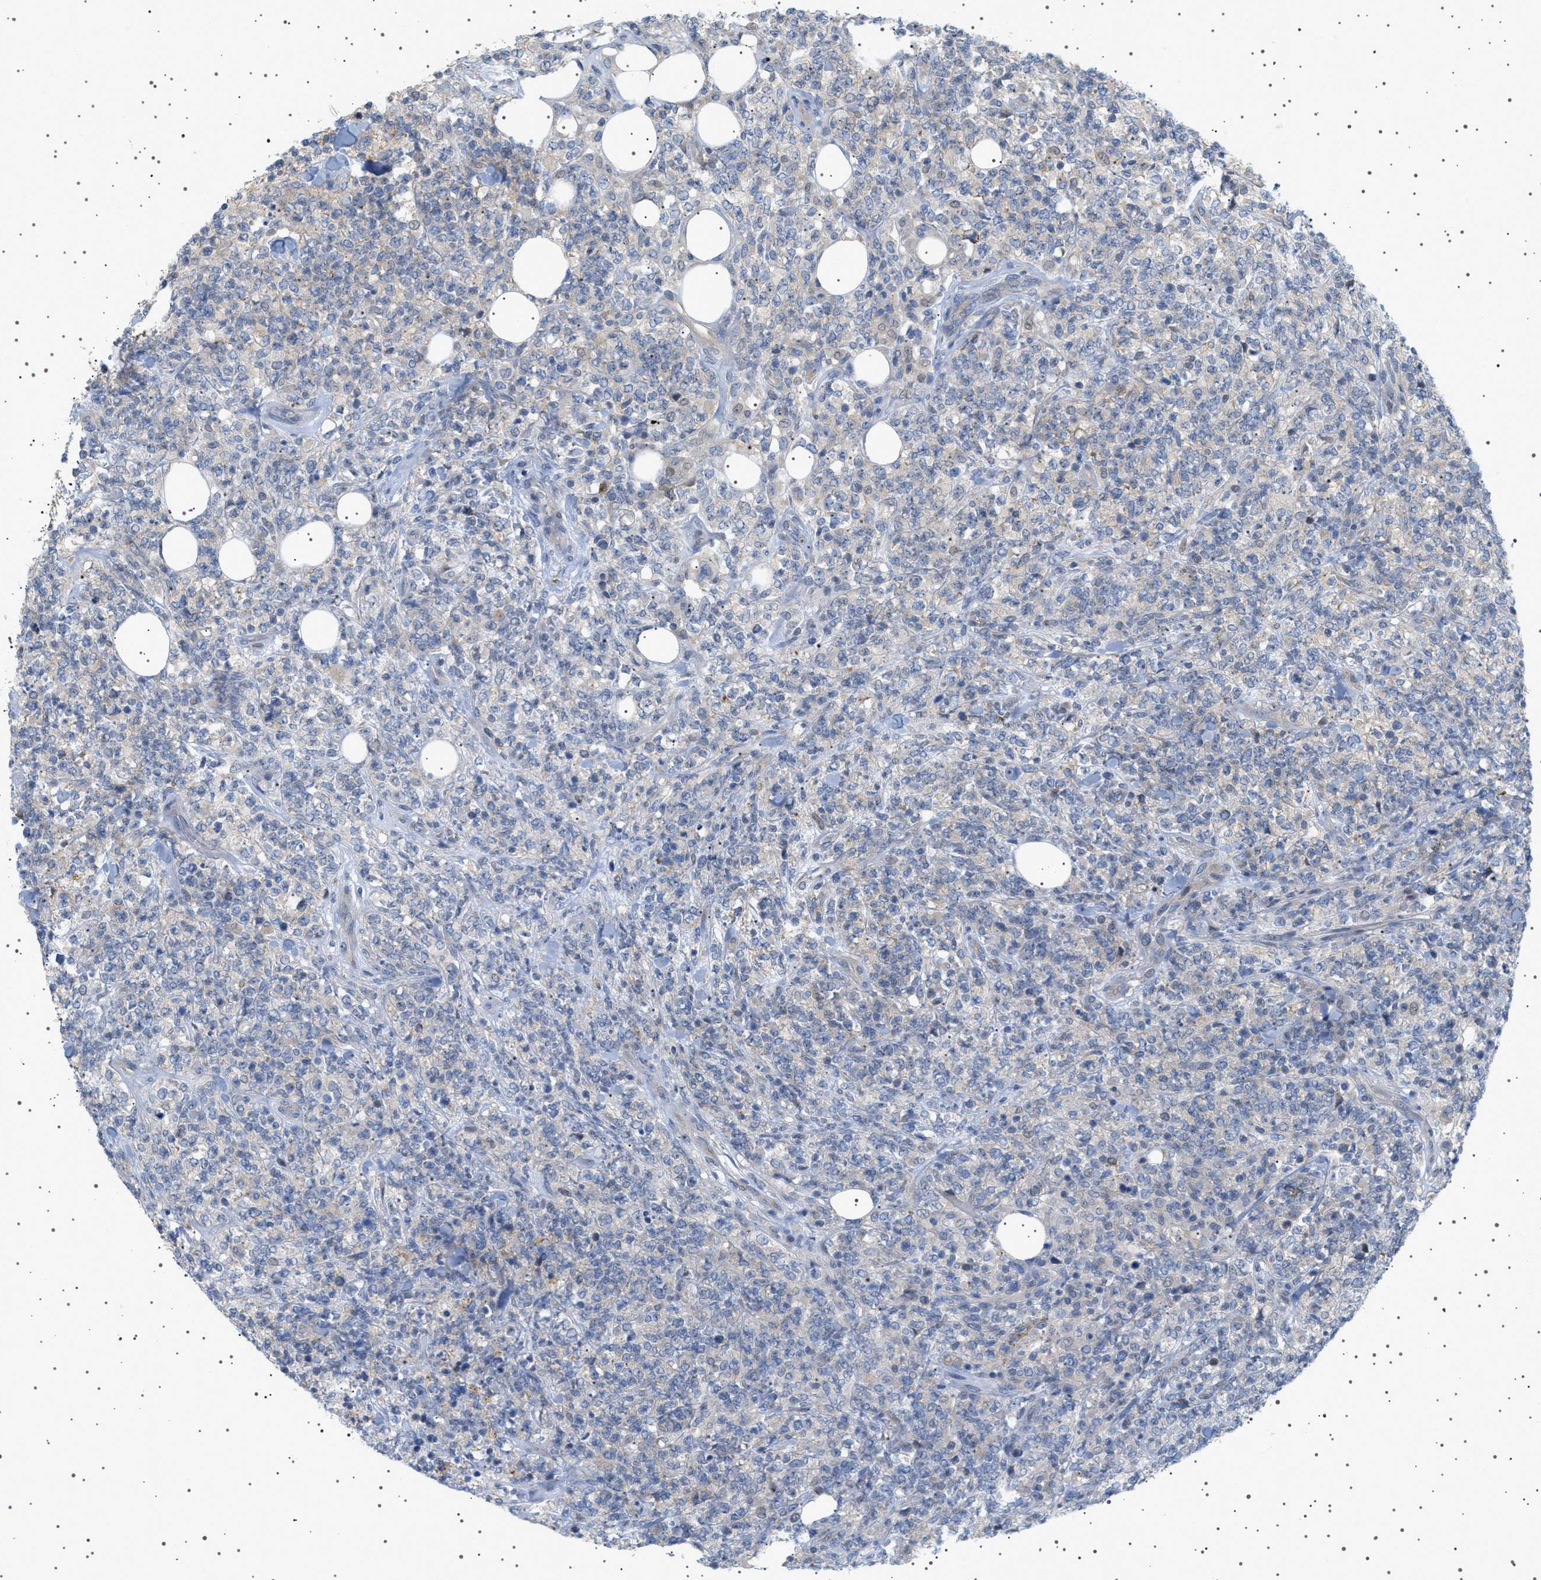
{"staining": {"intensity": "negative", "quantity": "none", "location": "none"}, "tissue": "lymphoma", "cell_type": "Tumor cells", "image_type": "cancer", "snomed": [{"axis": "morphology", "description": "Malignant lymphoma, non-Hodgkin's type, High grade"}, {"axis": "topography", "description": "Soft tissue"}], "caption": "The histopathology image exhibits no staining of tumor cells in lymphoma.", "gene": "ADCY10", "patient": {"sex": "male", "age": 18}}